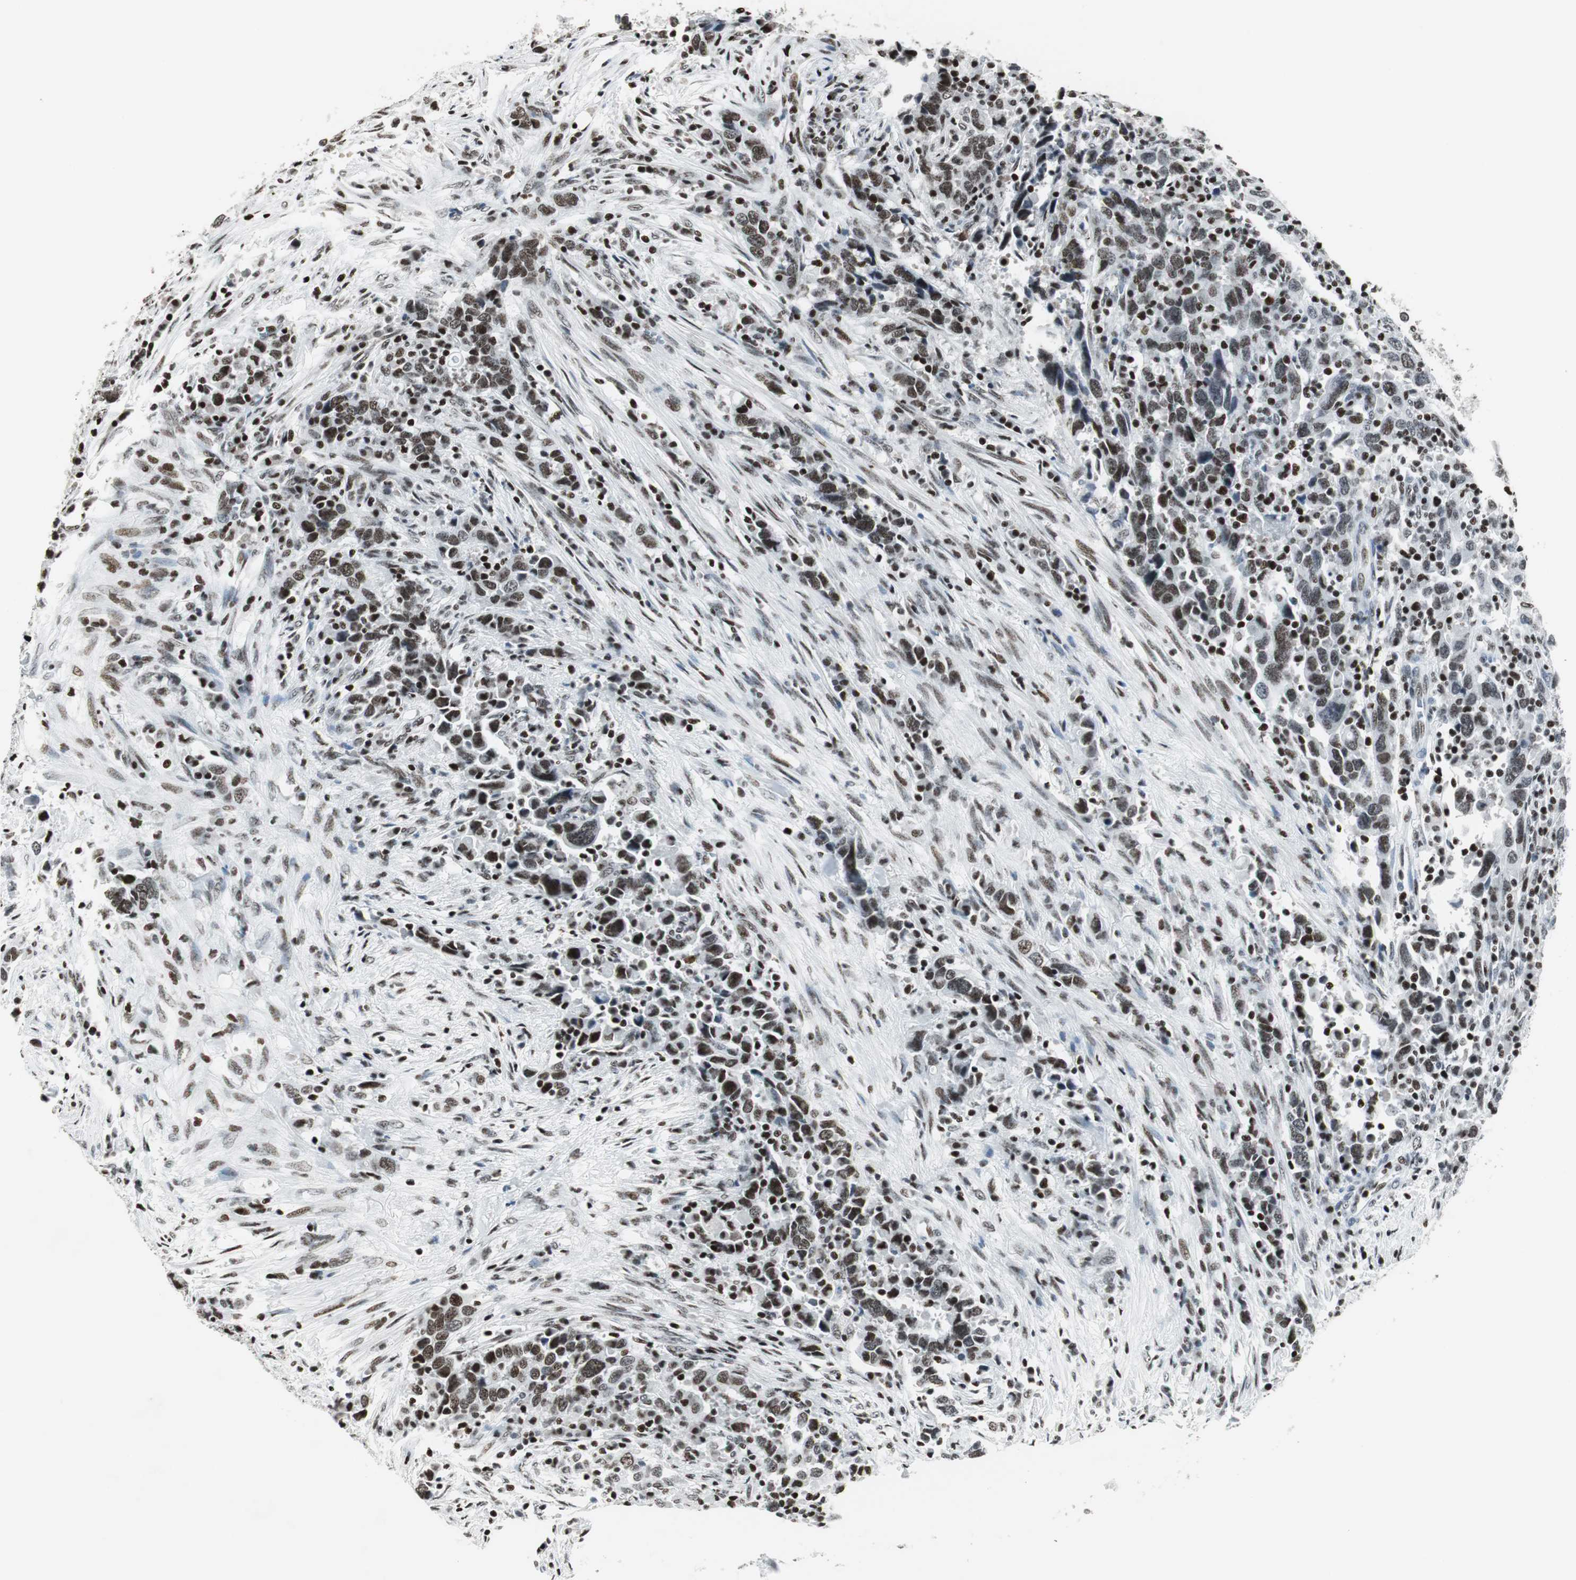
{"staining": {"intensity": "moderate", "quantity": ">75%", "location": "nuclear"}, "tissue": "urothelial cancer", "cell_type": "Tumor cells", "image_type": "cancer", "snomed": [{"axis": "morphology", "description": "Urothelial carcinoma, High grade"}, {"axis": "topography", "description": "Urinary bladder"}], "caption": "Urothelial cancer was stained to show a protein in brown. There is medium levels of moderate nuclear expression in approximately >75% of tumor cells.", "gene": "RBBP4", "patient": {"sex": "male", "age": 61}}